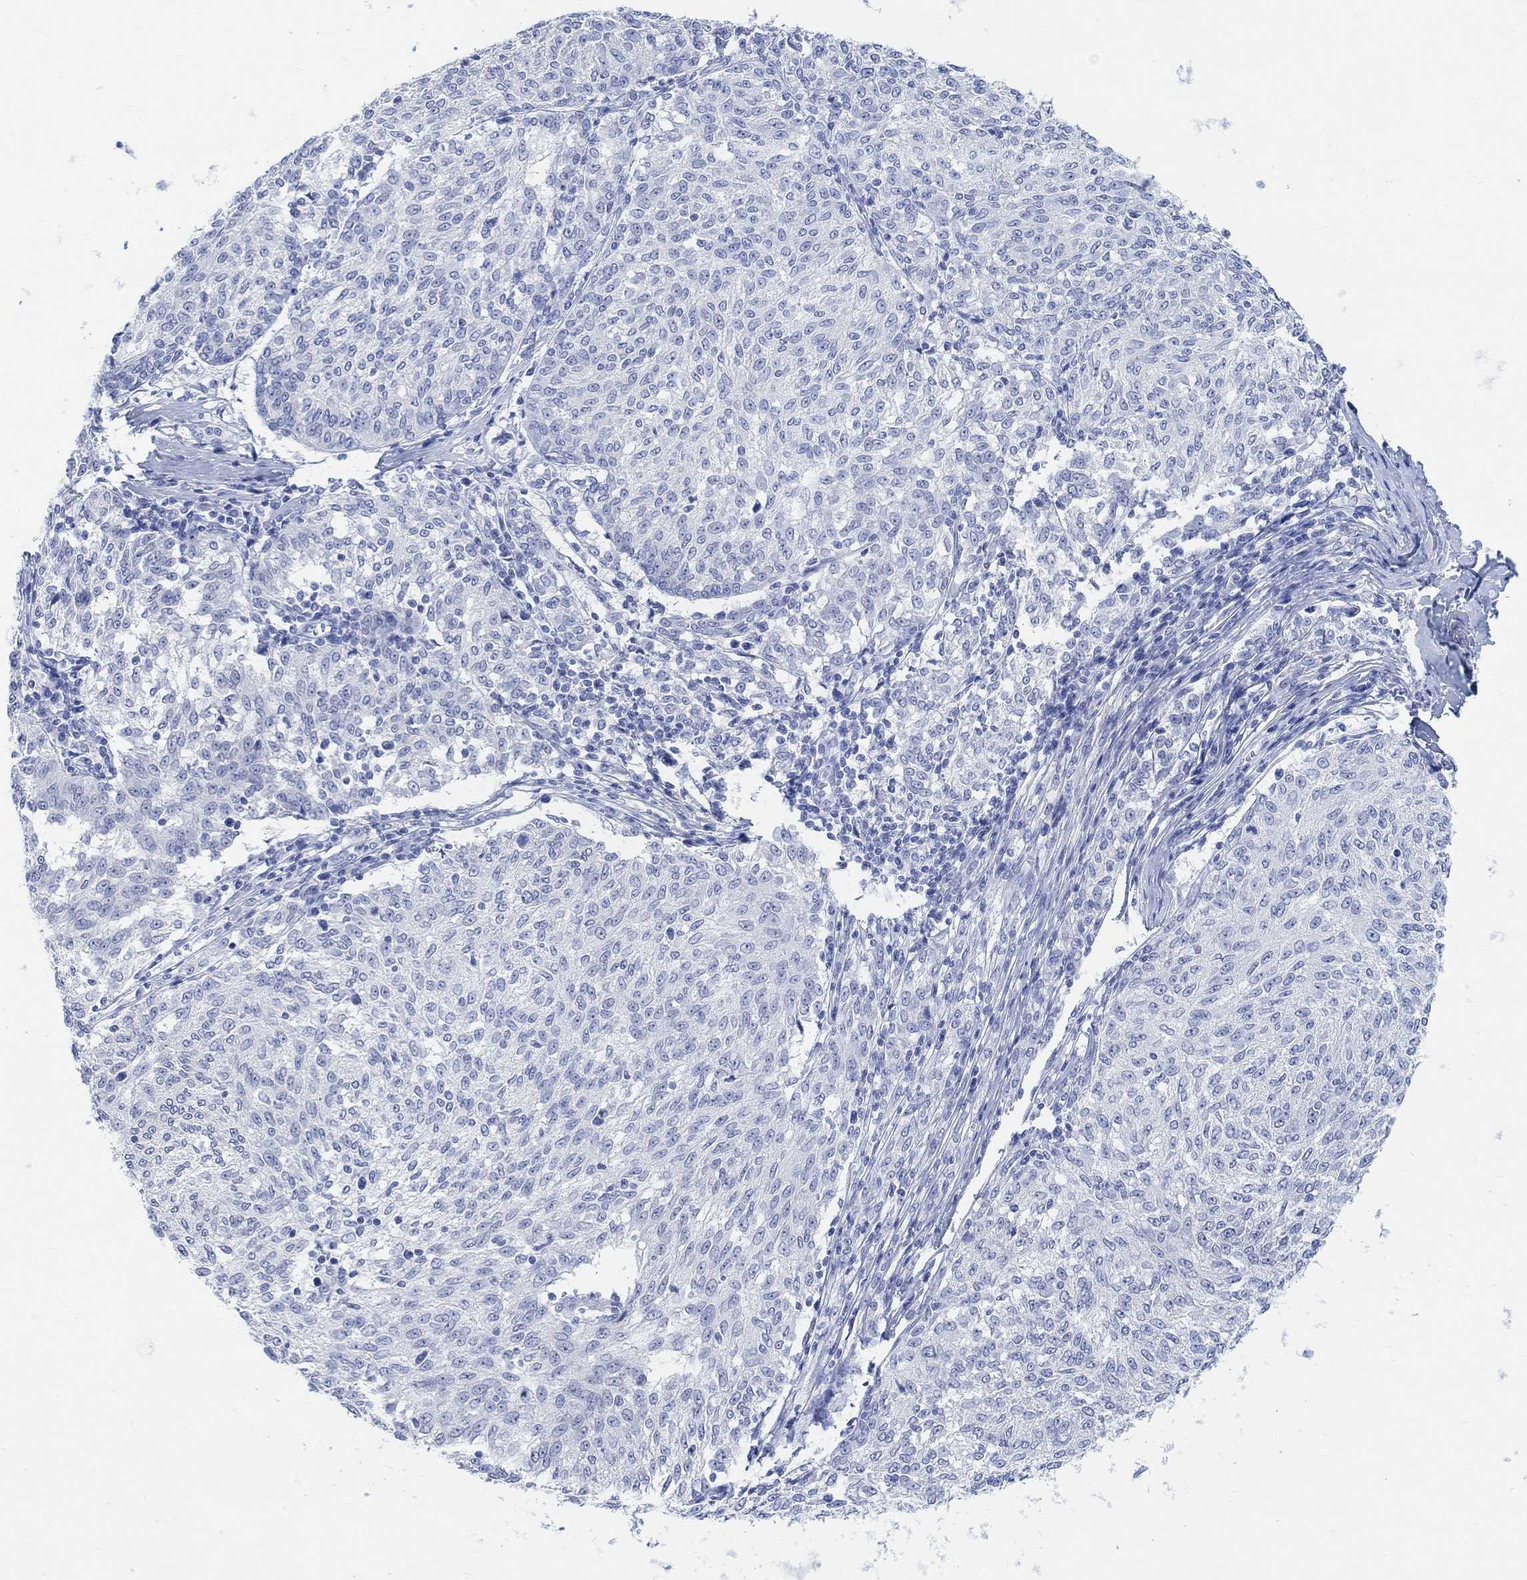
{"staining": {"intensity": "negative", "quantity": "none", "location": "none"}, "tissue": "melanoma", "cell_type": "Tumor cells", "image_type": "cancer", "snomed": [{"axis": "morphology", "description": "Malignant melanoma, NOS"}, {"axis": "topography", "description": "Skin"}], "caption": "Immunohistochemical staining of malignant melanoma shows no significant staining in tumor cells.", "gene": "ENO4", "patient": {"sex": "female", "age": 72}}